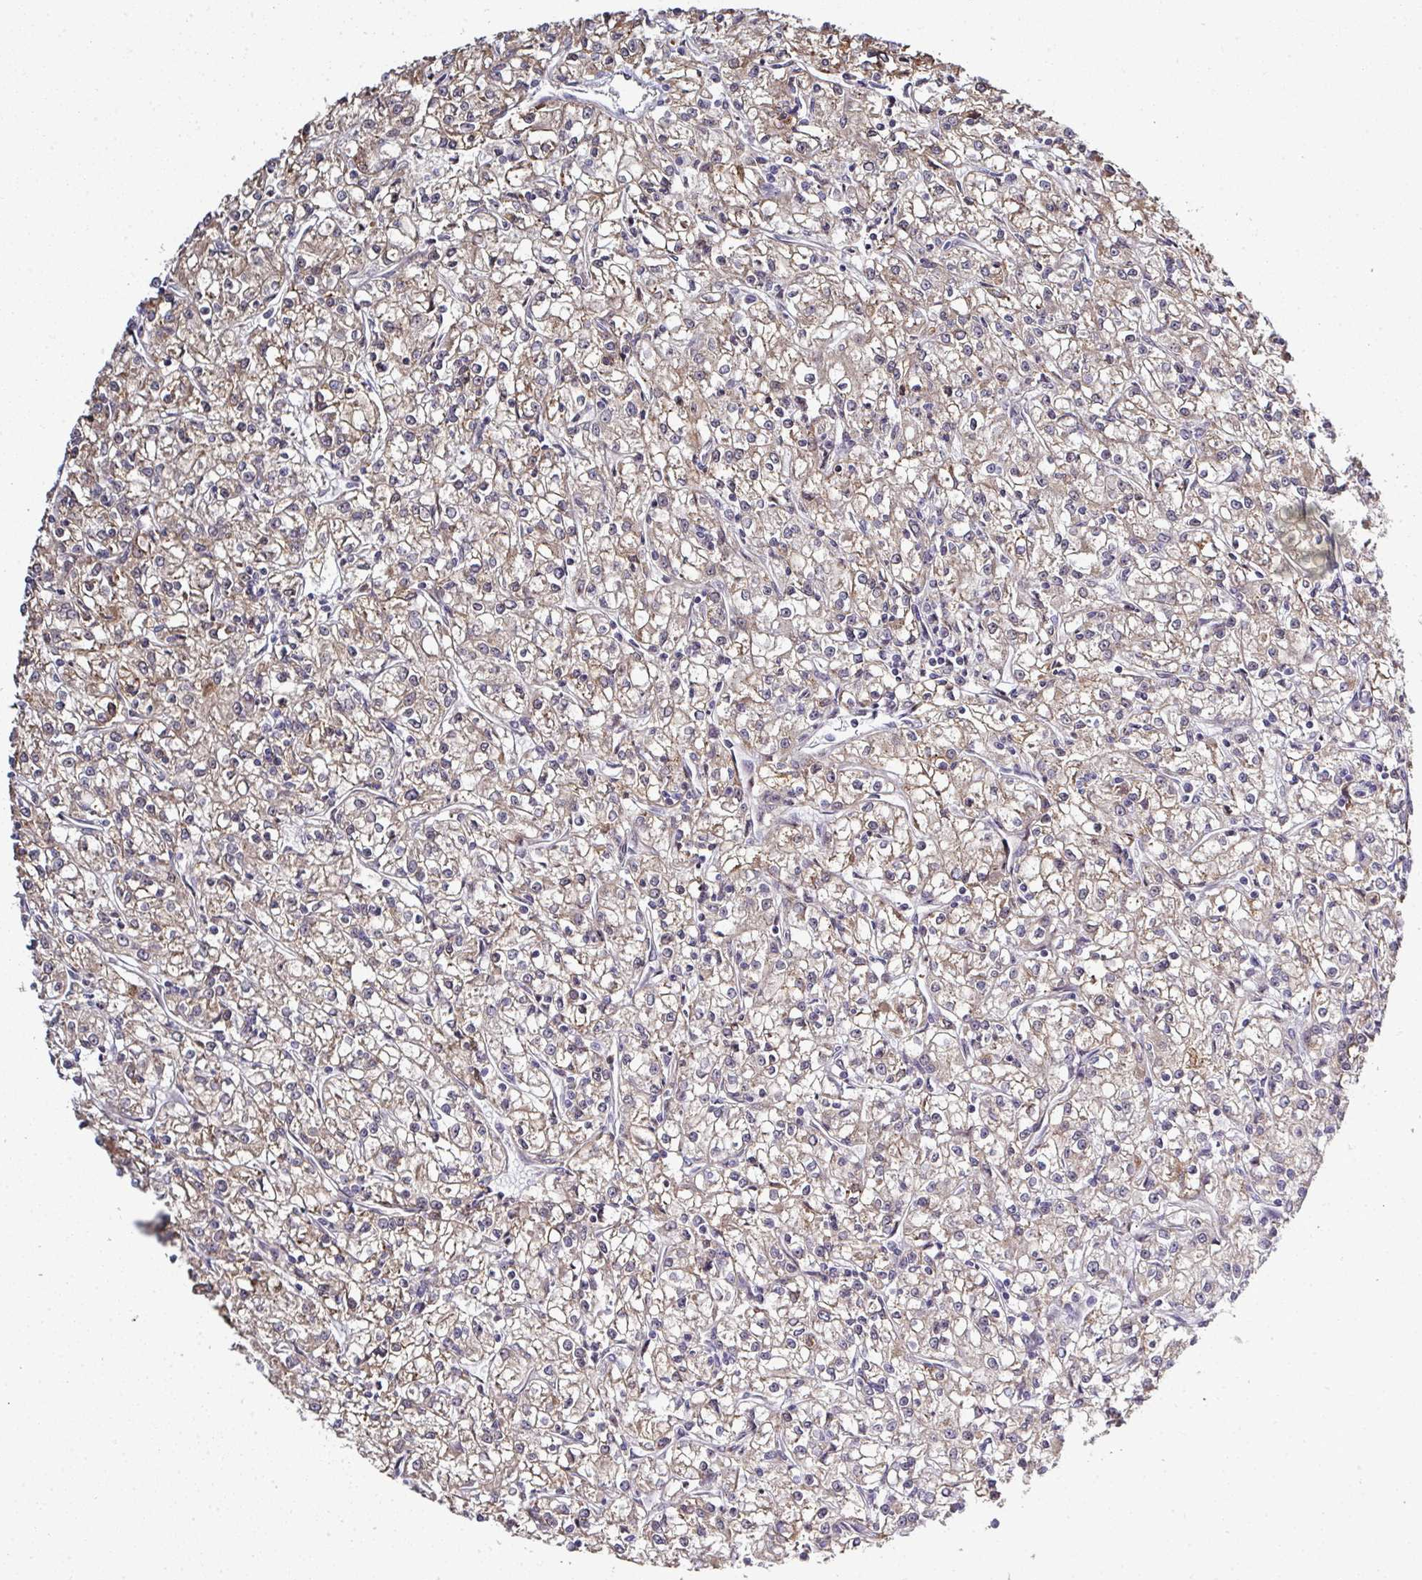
{"staining": {"intensity": "weak", "quantity": "<25%", "location": "cytoplasmic/membranous"}, "tissue": "renal cancer", "cell_type": "Tumor cells", "image_type": "cancer", "snomed": [{"axis": "morphology", "description": "Adenocarcinoma, NOS"}, {"axis": "topography", "description": "Kidney"}], "caption": "A high-resolution image shows immunohistochemistry staining of renal cancer, which exhibits no significant positivity in tumor cells.", "gene": "GTF2H3", "patient": {"sex": "female", "age": 59}}